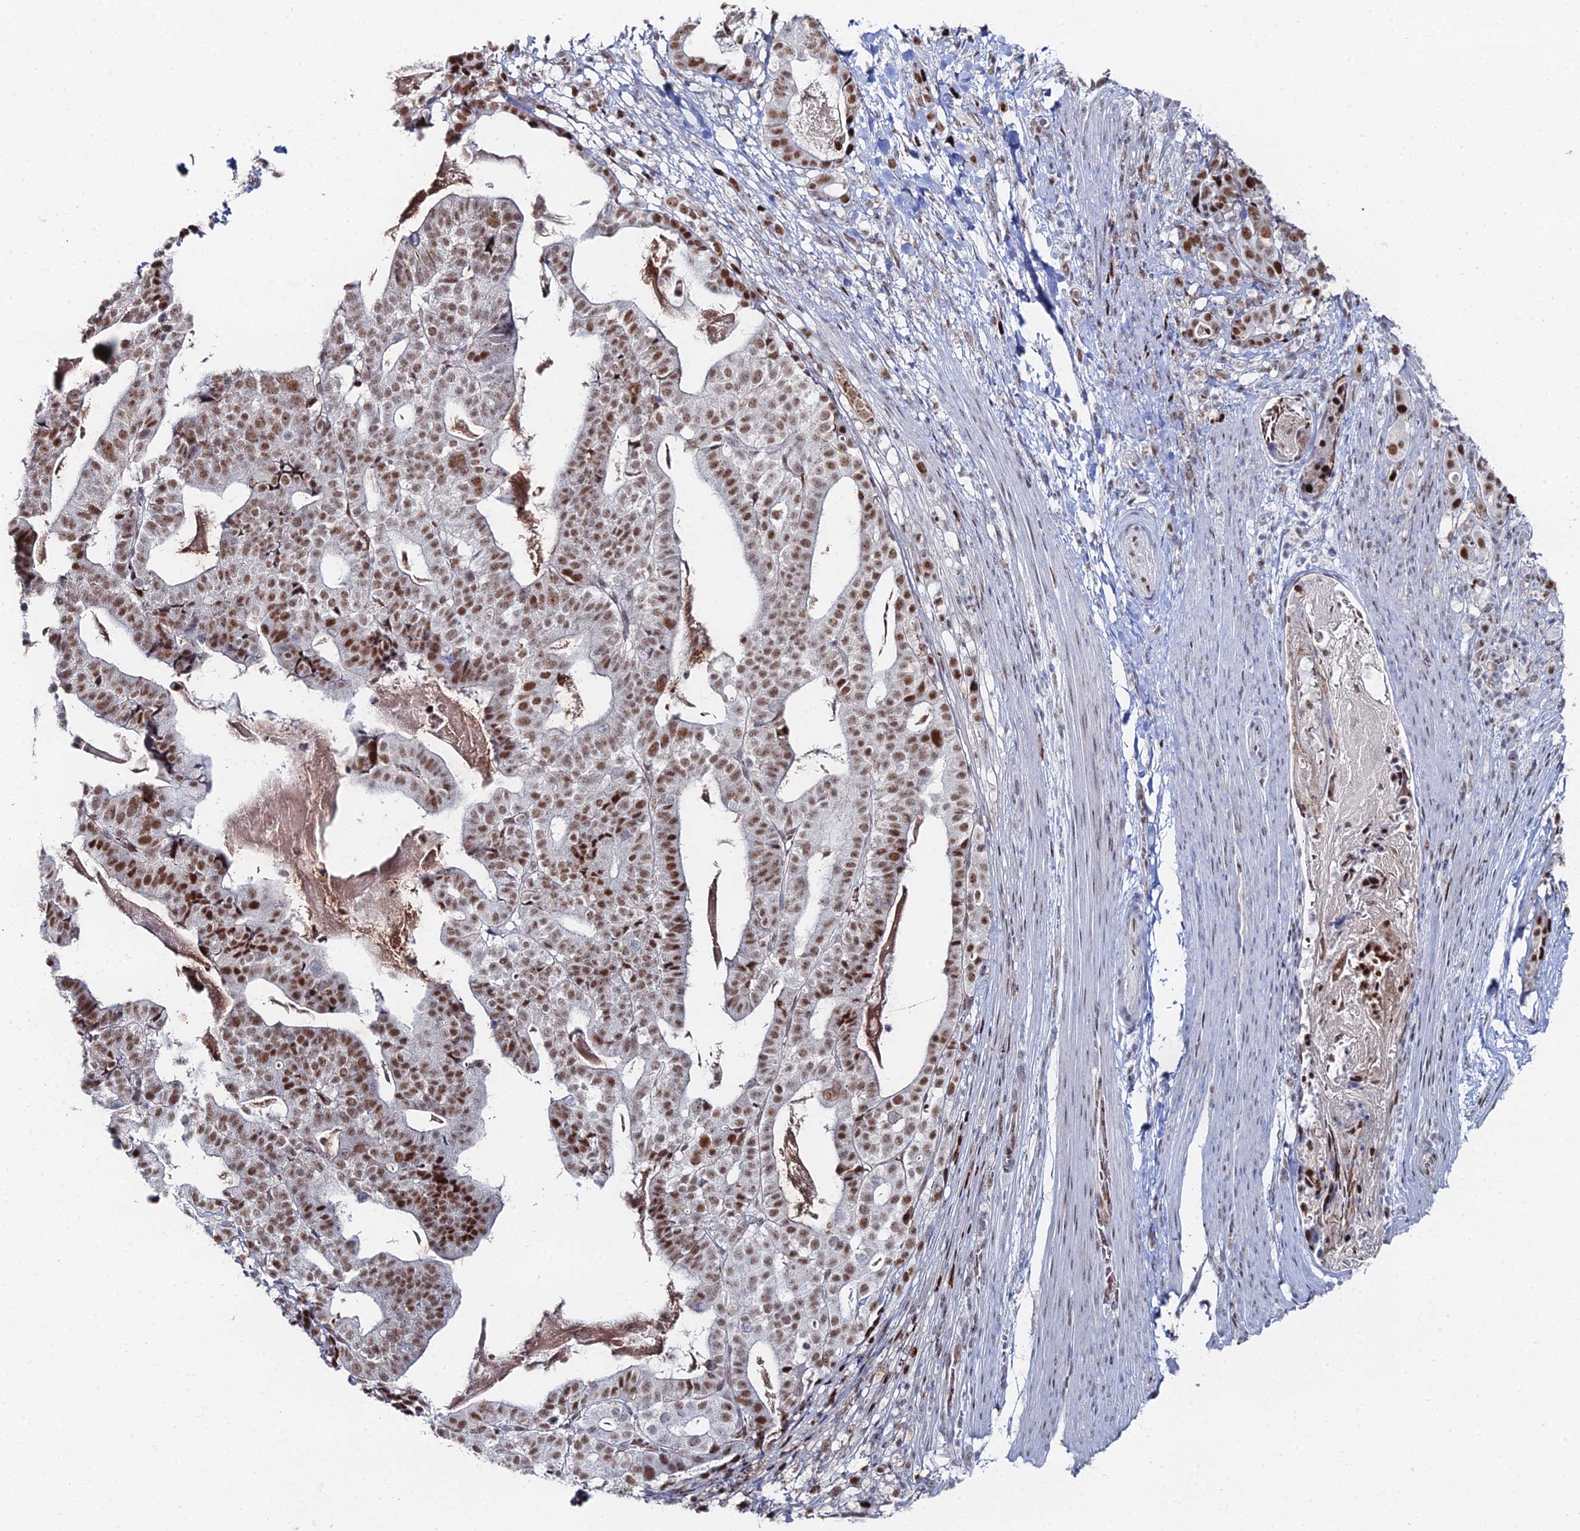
{"staining": {"intensity": "moderate", "quantity": ">75%", "location": "nuclear"}, "tissue": "stomach cancer", "cell_type": "Tumor cells", "image_type": "cancer", "snomed": [{"axis": "morphology", "description": "Adenocarcinoma, NOS"}, {"axis": "topography", "description": "Stomach"}], "caption": "Immunohistochemistry (IHC) (DAB (3,3'-diaminobenzidine)) staining of human stomach adenocarcinoma exhibits moderate nuclear protein positivity in approximately >75% of tumor cells. (Stains: DAB (3,3'-diaminobenzidine) in brown, nuclei in blue, Microscopy: brightfield microscopy at high magnification).", "gene": "GSC2", "patient": {"sex": "male", "age": 48}}